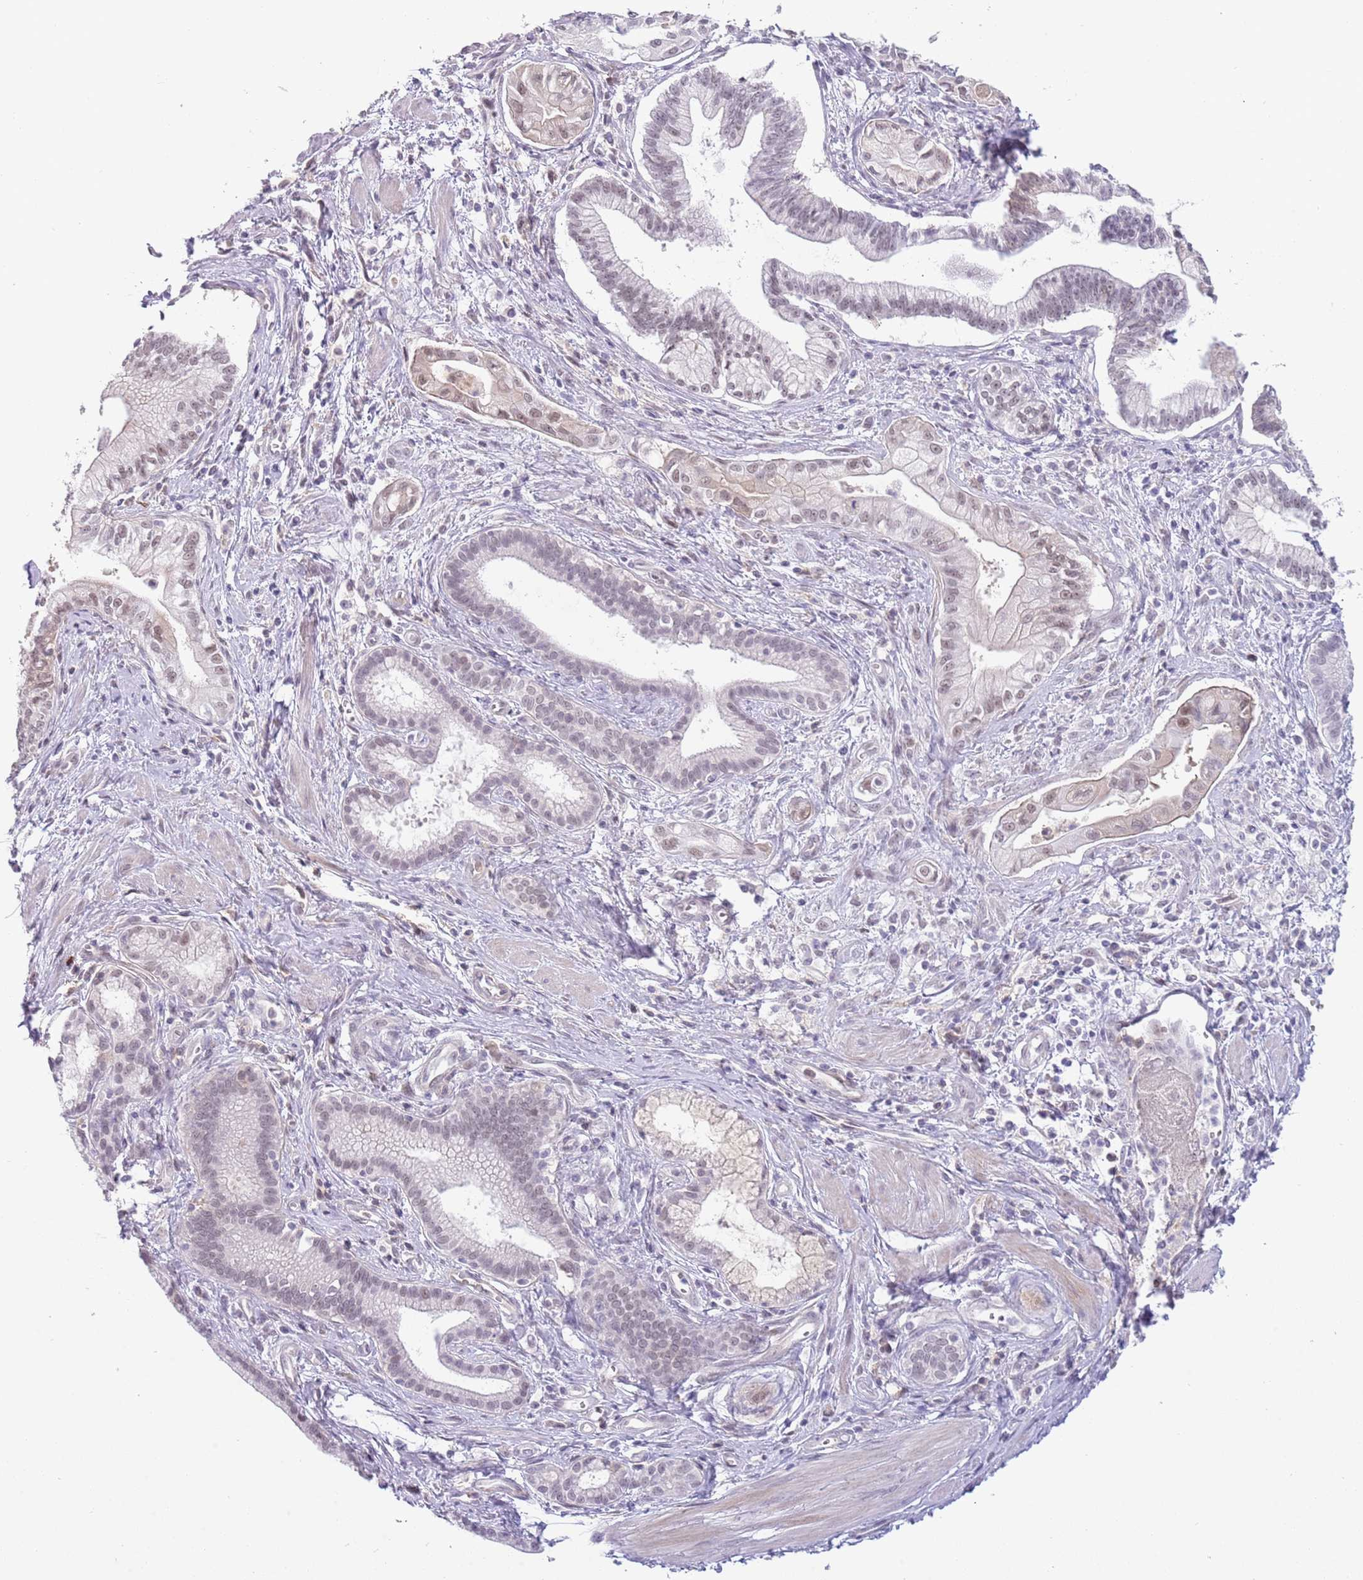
{"staining": {"intensity": "weak", "quantity": ">75%", "location": "nuclear"}, "tissue": "pancreatic cancer", "cell_type": "Tumor cells", "image_type": "cancer", "snomed": [{"axis": "morphology", "description": "Adenocarcinoma, NOS"}, {"axis": "topography", "description": "Pancreas"}], "caption": "Immunohistochemical staining of human pancreatic cancer displays low levels of weak nuclear staining in about >75% of tumor cells. Using DAB (brown) and hematoxylin (blue) stains, captured at high magnification using brightfield microscopy.", "gene": "LYPD6B", "patient": {"sex": "male", "age": 78}}